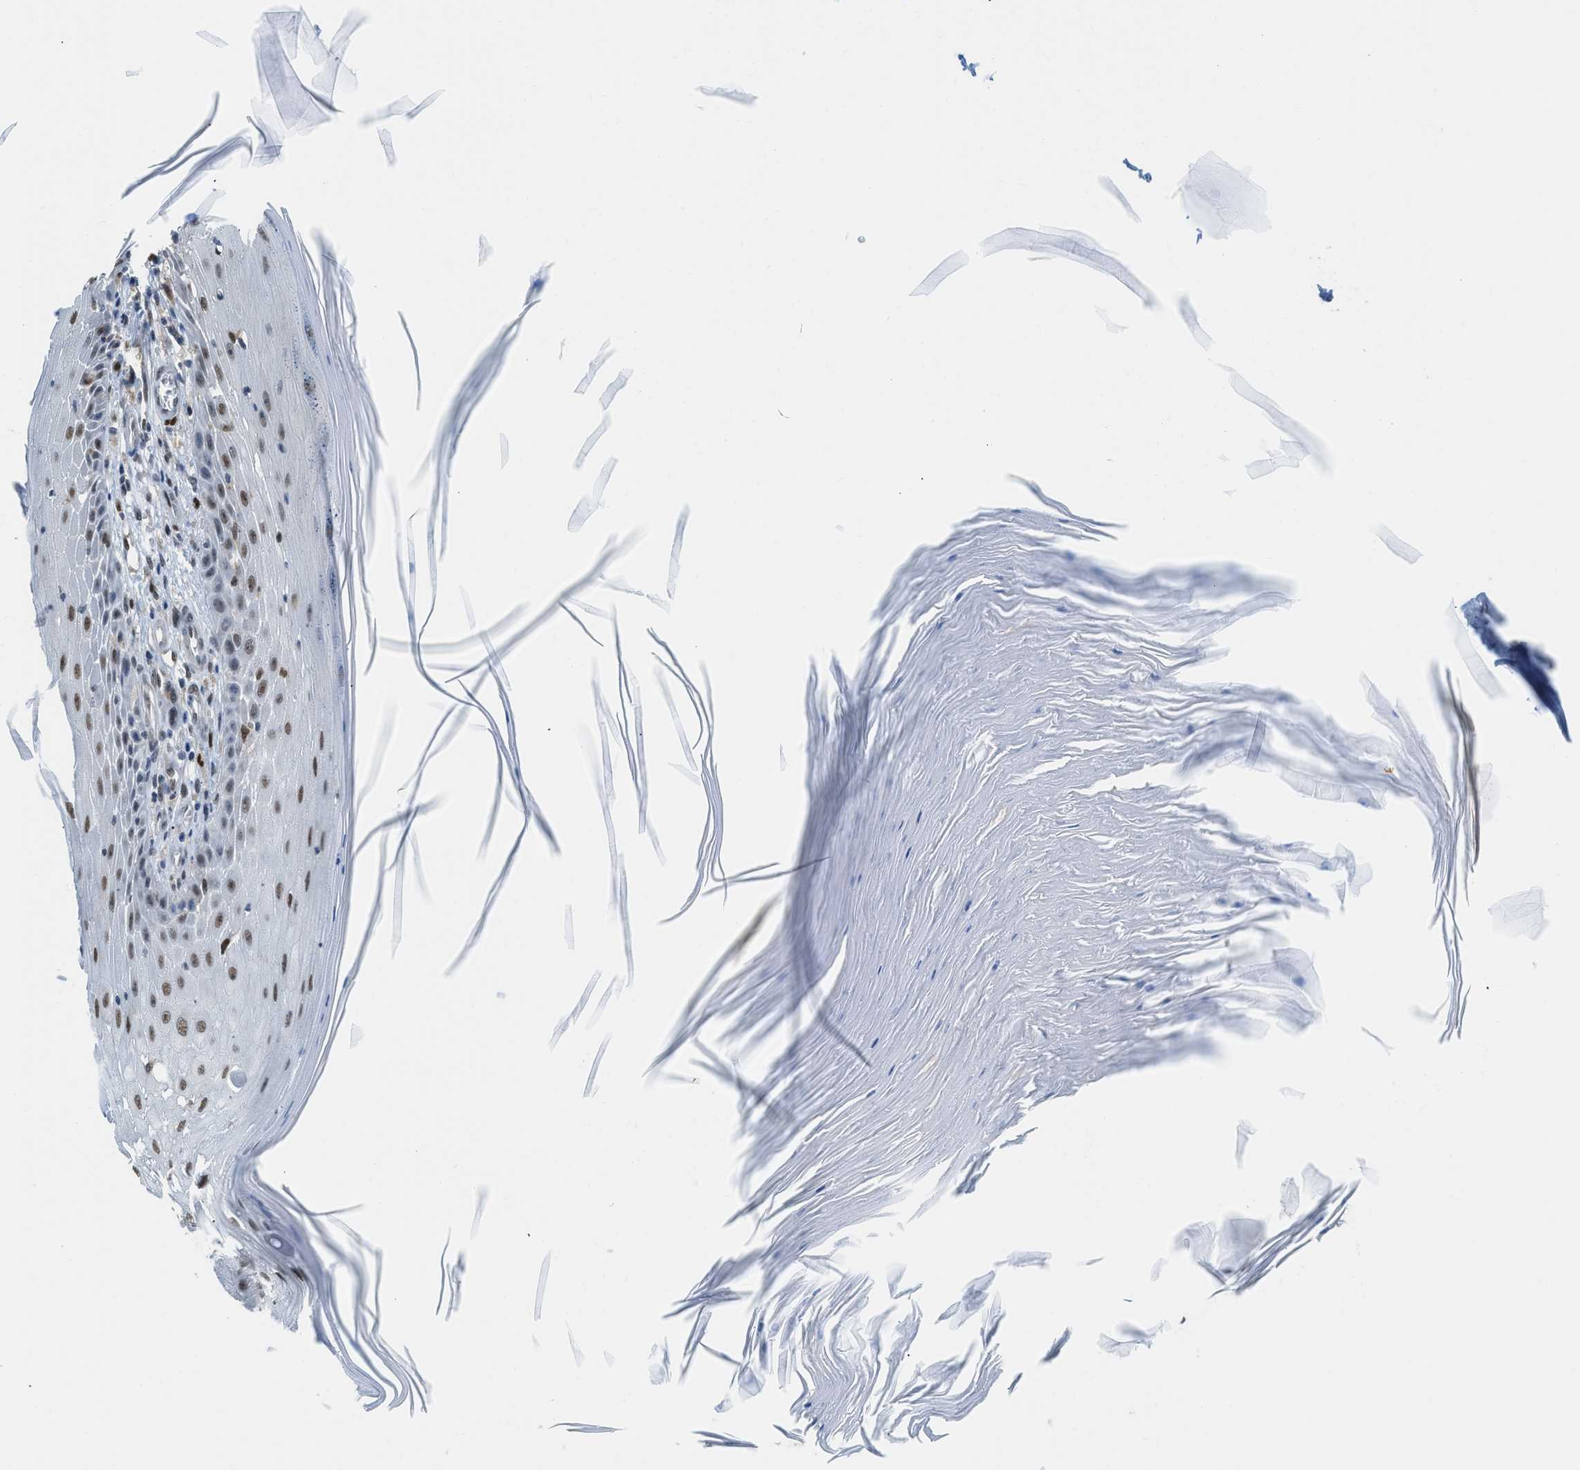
{"staining": {"intensity": "moderate", "quantity": "25%-75%", "location": "nuclear"}, "tissue": "skin cancer", "cell_type": "Tumor cells", "image_type": "cancer", "snomed": [{"axis": "morphology", "description": "Squamous cell carcinoma, NOS"}, {"axis": "topography", "description": "Skin"}], "caption": "Protein staining of skin squamous cell carcinoma tissue shows moderate nuclear positivity in about 25%-75% of tumor cells. (DAB = brown stain, brightfield microscopy at high magnification).", "gene": "ALX1", "patient": {"sex": "female", "age": 73}}